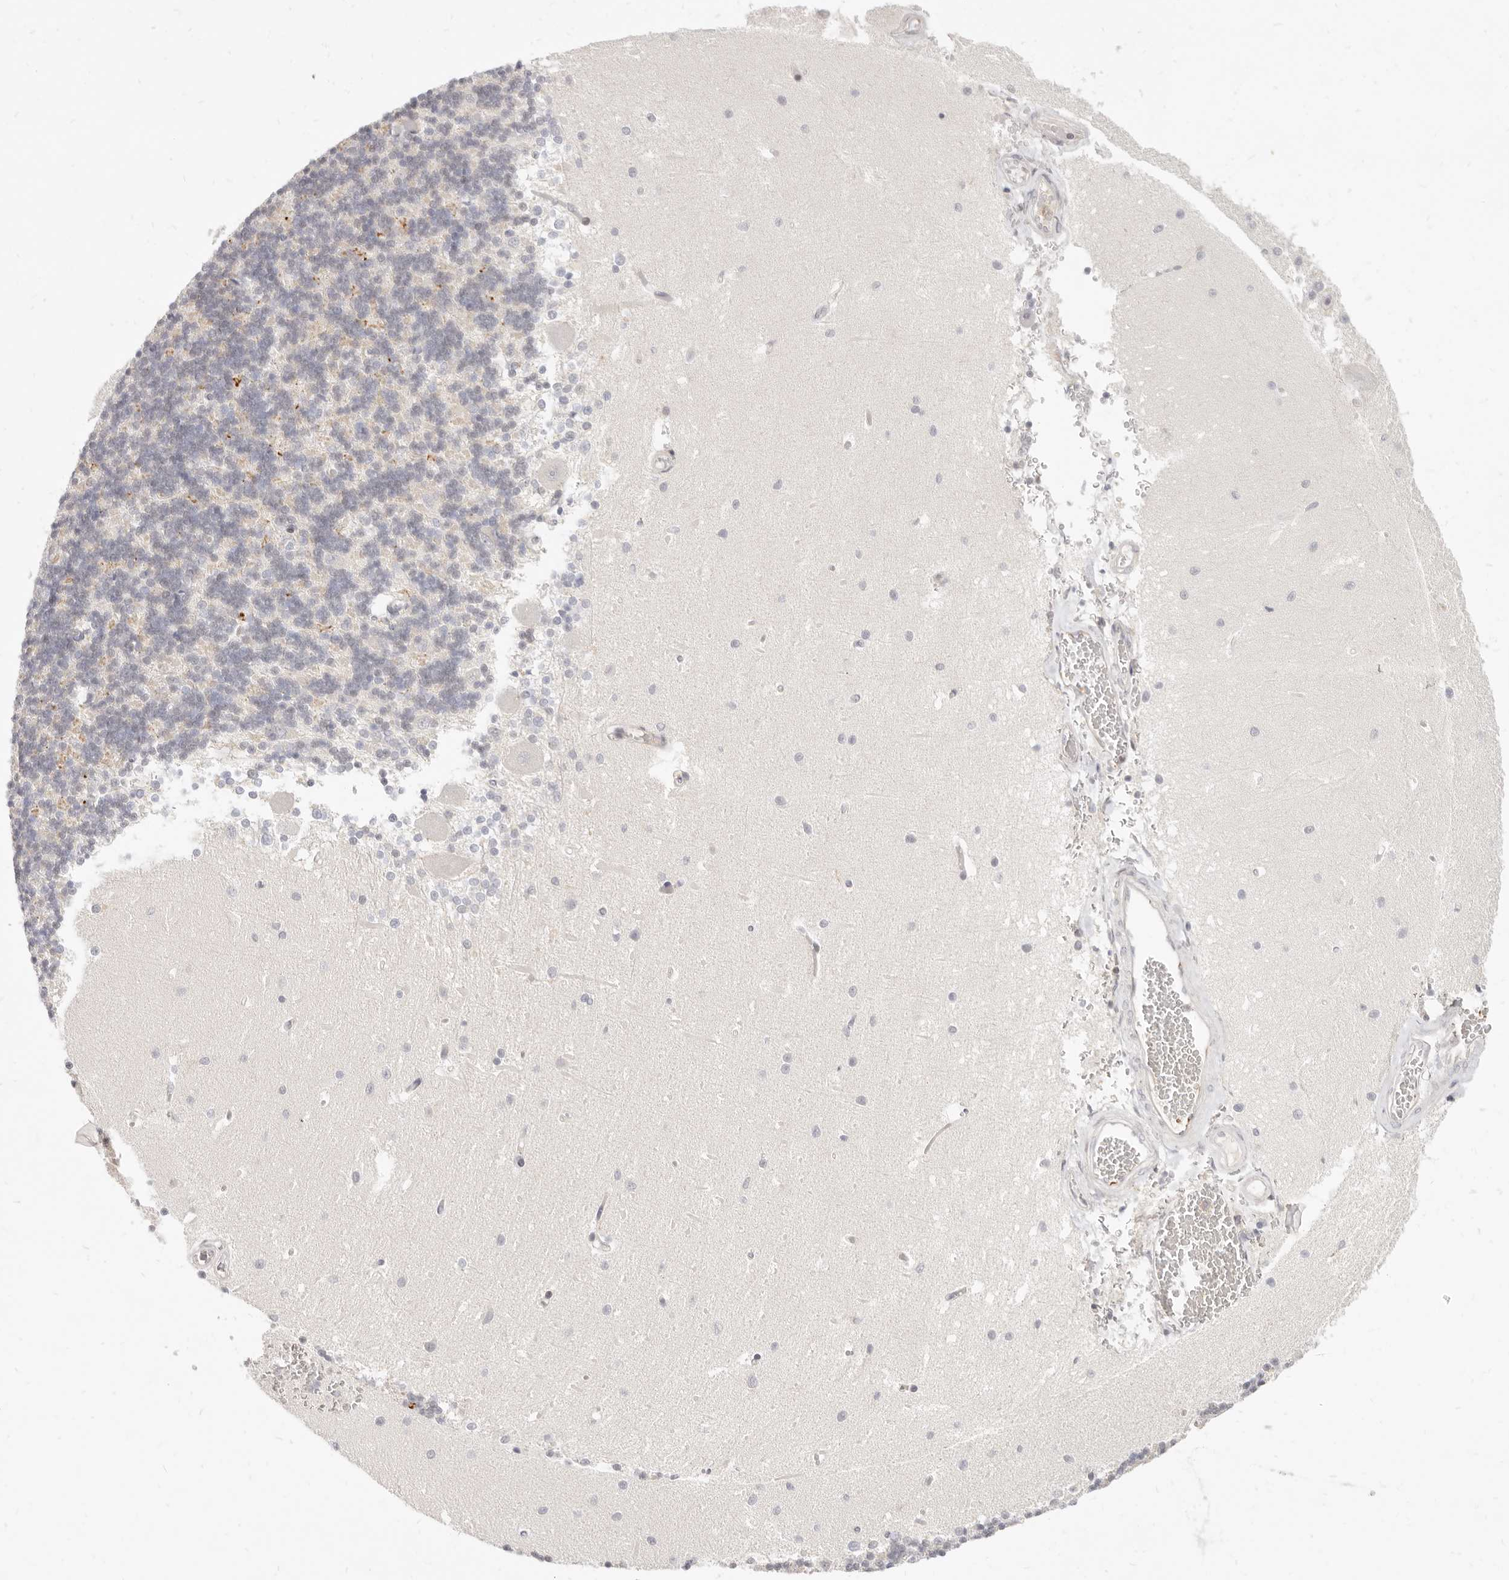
{"staining": {"intensity": "moderate", "quantity": "<25%", "location": "cytoplasmic/membranous"}, "tissue": "cerebellum", "cell_type": "Cells in granular layer", "image_type": "normal", "snomed": [{"axis": "morphology", "description": "Normal tissue, NOS"}, {"axis": "topography", "description": "Cerebellum"}], "caption": "Immunohistochemical staining of normal cerebellum displays moderate cytoplasmic/membranous protein positivity in approximately <25% of cells in granular layer.", "gene": "LTB4R2", "patient": {"sex": "male", "age": 37}}